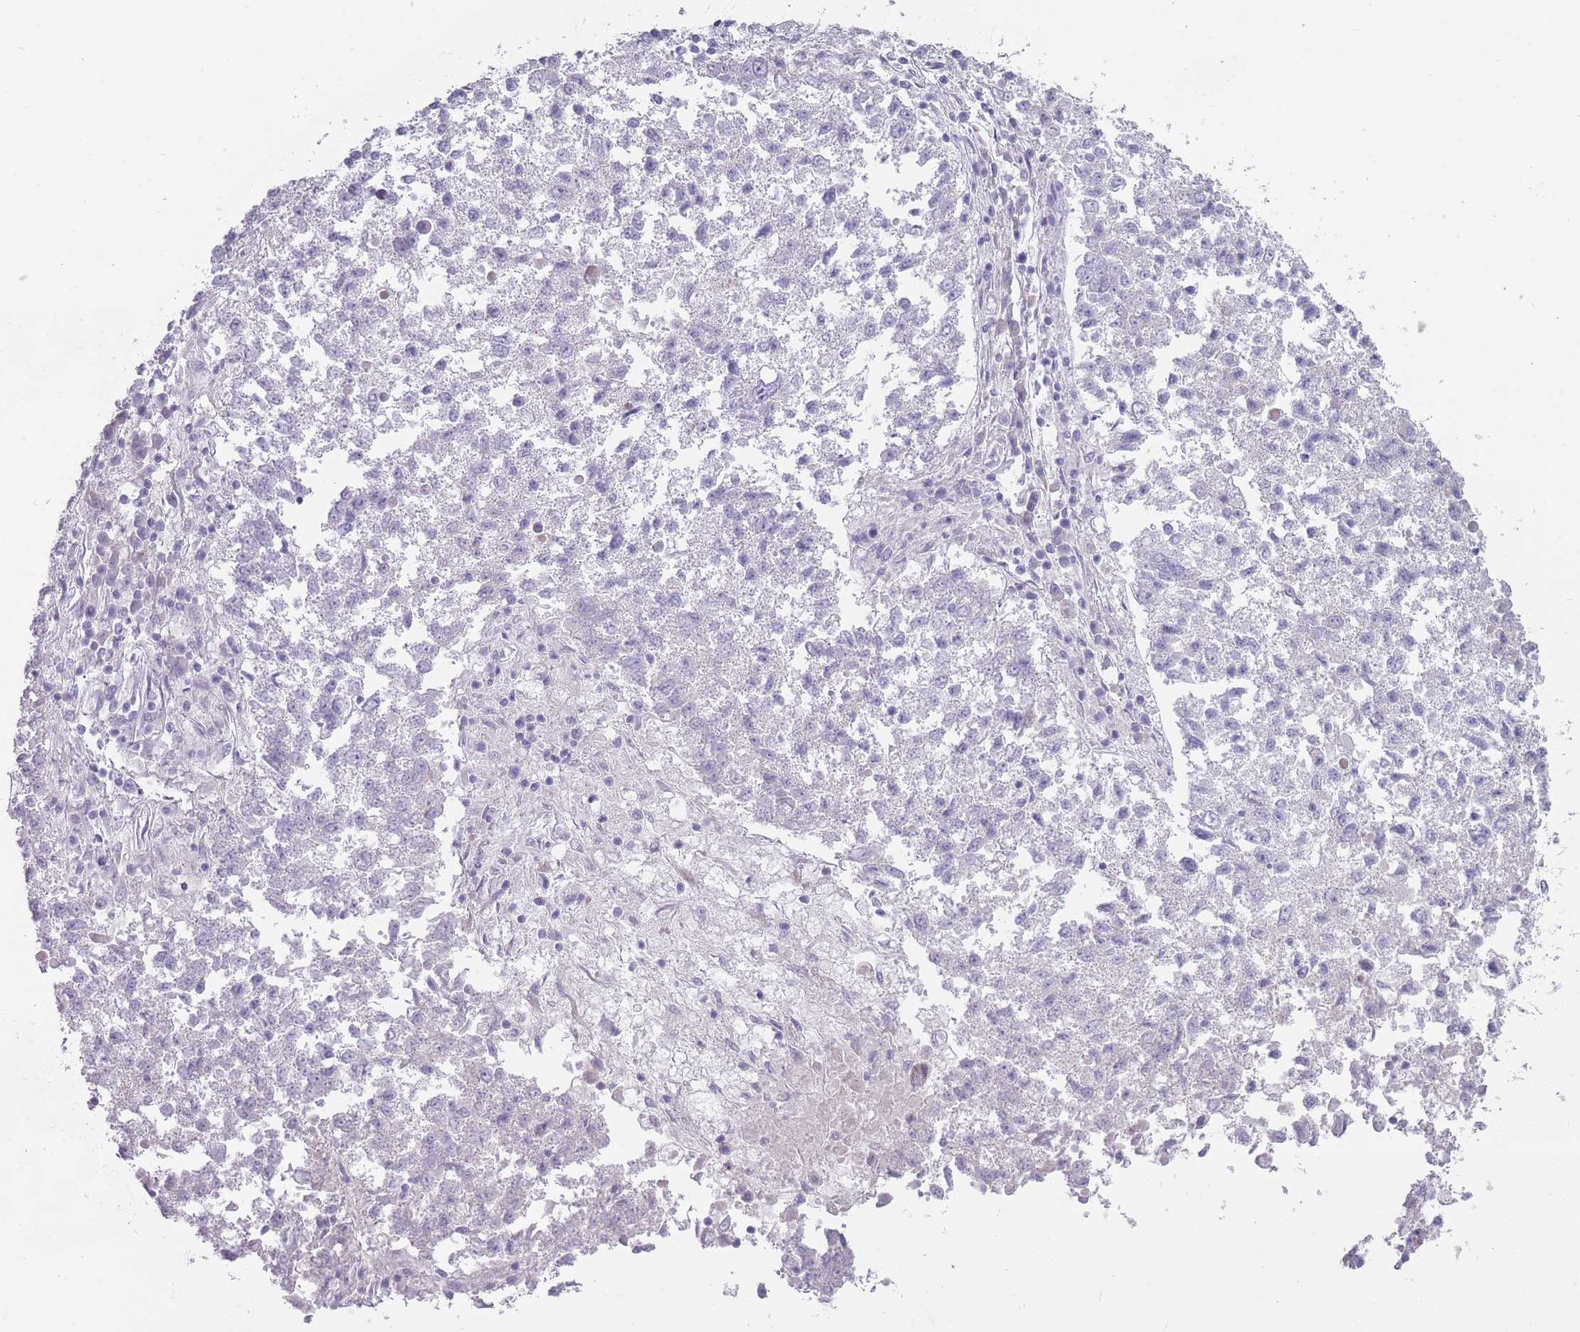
{"staining": {"intensity": "negative", "quantity": "none", "location": "none"}, "tissue": "lung cancer", "cell_type": "Tumor cells", "image_type": "cancer", "snomed": [{"axis": "morphology", "description": "Squamous cell carcinoma, NOS"}, {"axis": "topography", "description": "Lung"}], "caption": "Tumor cells show no significant expression in lung cancer (squamous cell carcinoma). (DAB immunohistochemistry (IHC) visualized using brightfield microscopy, high magnification).", "gene": "PAIP2B", "patient": {"sex": "male", "age": 73}}